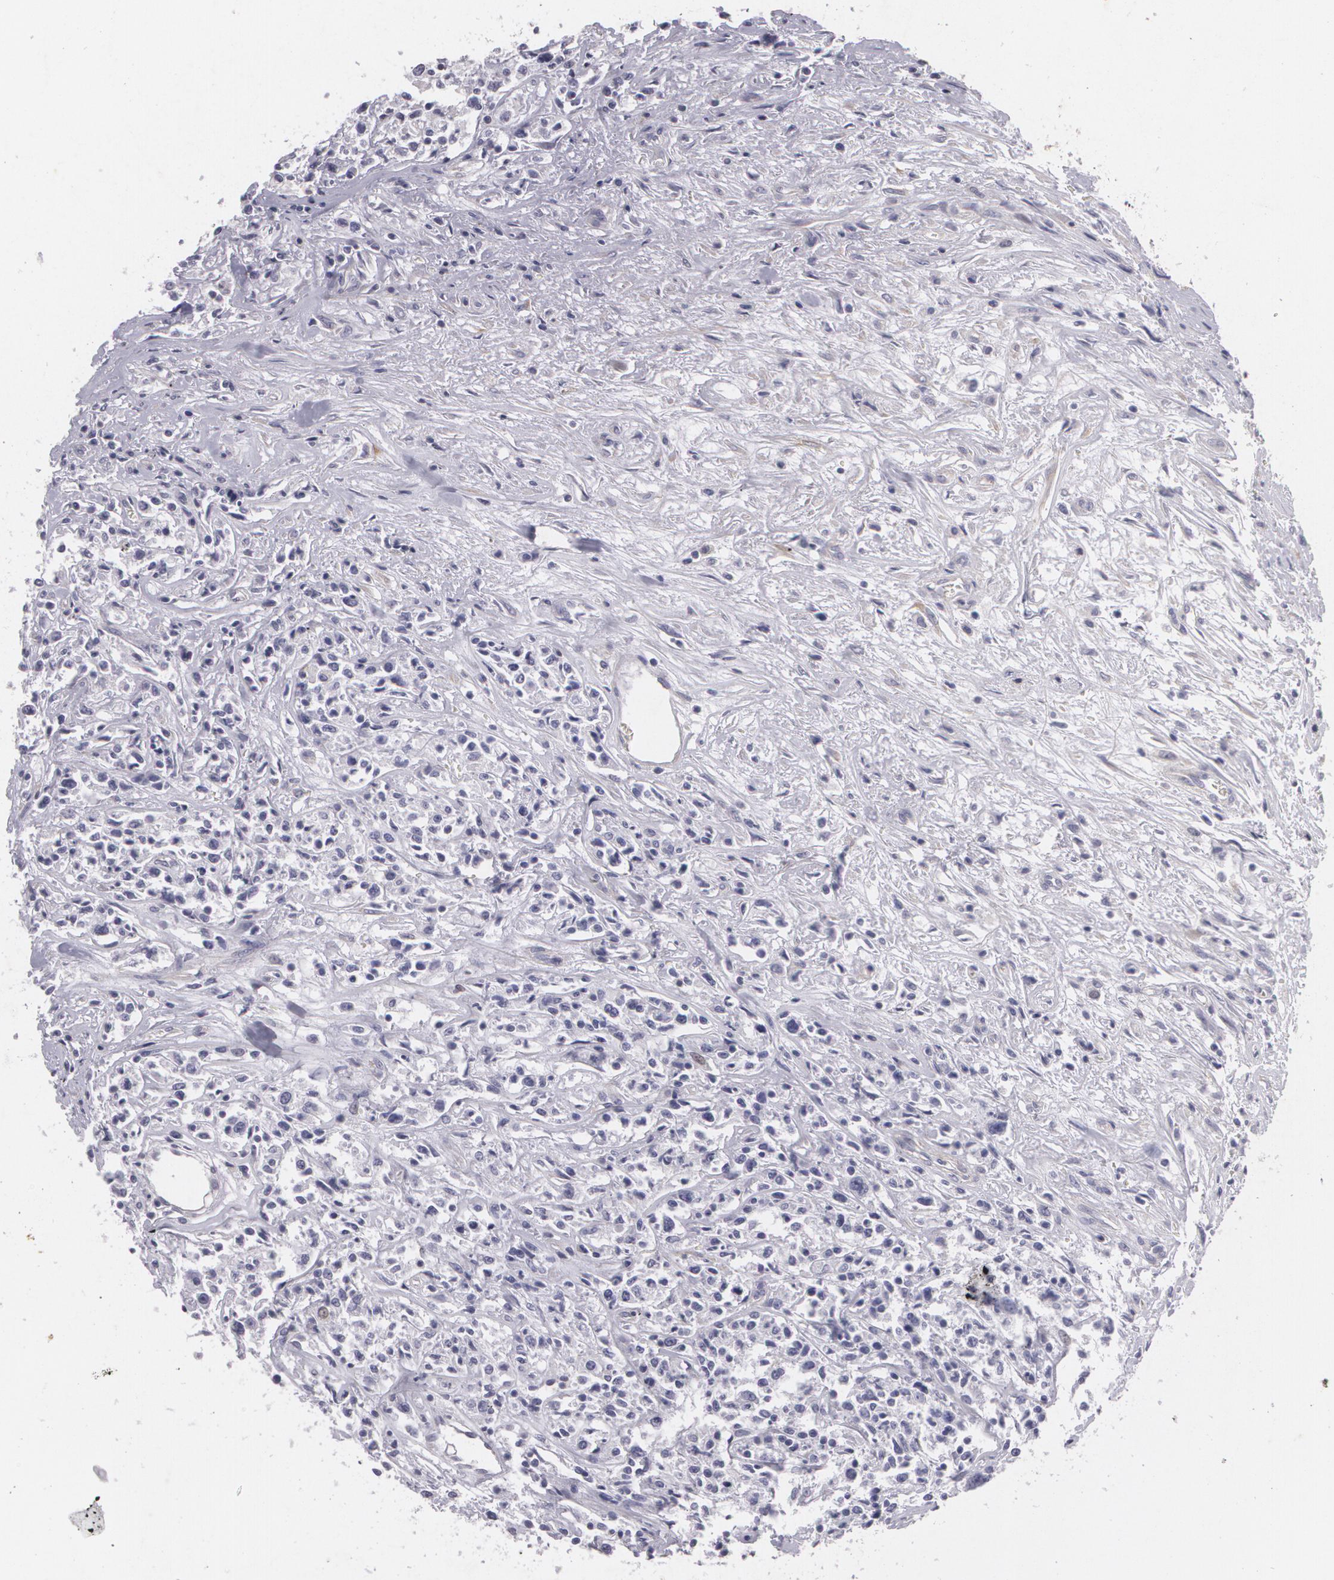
{"staining": {"intensity": "negative", "quantity": "none", "location": "none"}, "tissue": "lymphoma", "cell_type": "Tumor cells", "image_type": "cancer", "snomed": [{"axis": "morphology", "description": "Malignant lymphoma, non-Hodgkin's type, Low grade"}, {"axis": "topography", "description": "Small intestine"}], "caption": "IHC micrograph of human malignant lymphoma, non-Hodgkin's type (low-grade) stained for a protein (brown), which reveals no expression in tumor cells.", "gene": "KCNA4", "patient": {"sex": "female", "age": 59}}